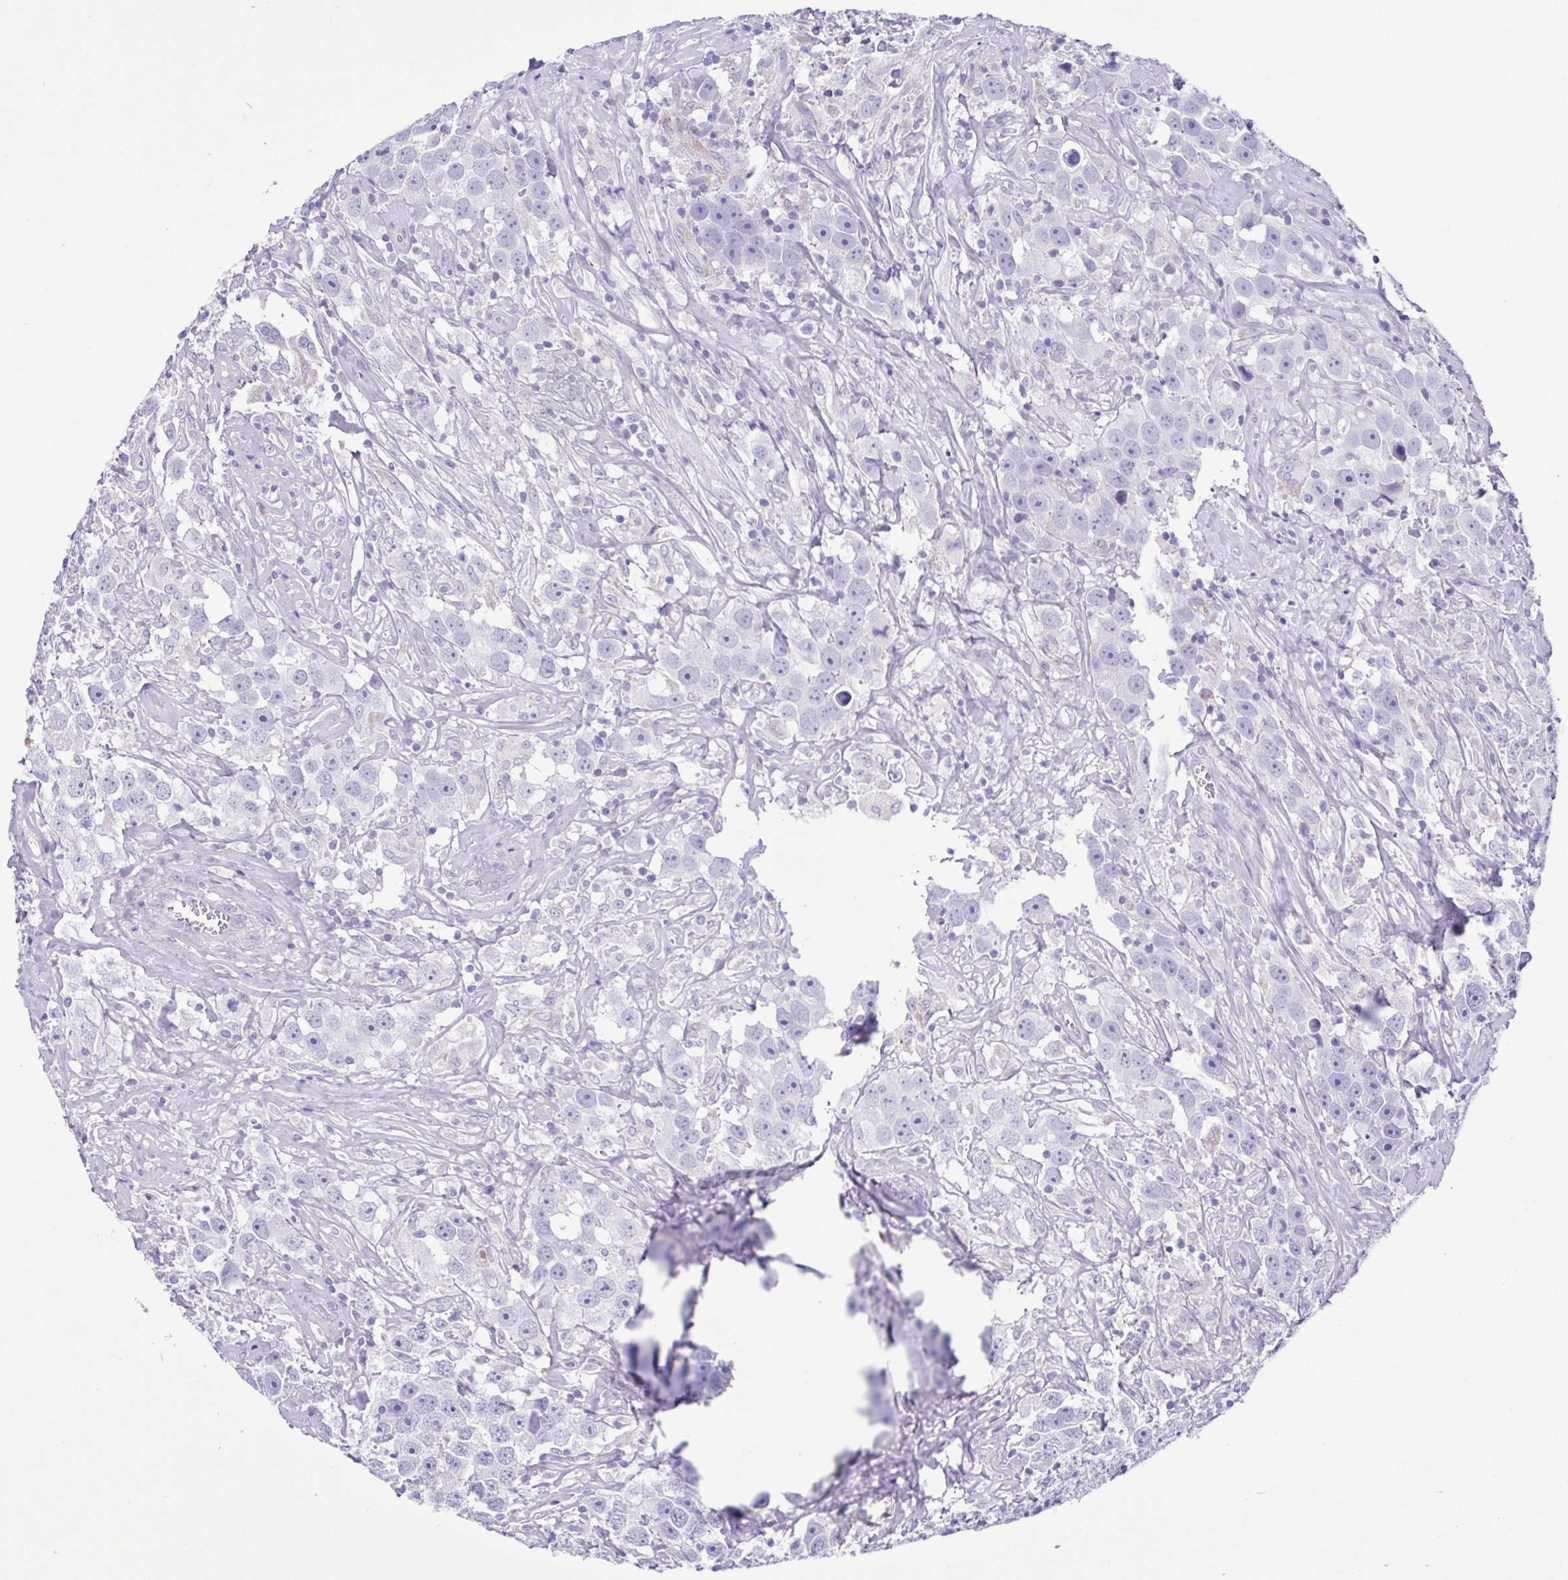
{"staining": {"intensity": "negative", "quantity": "none", "location": "none"}, "tissue": "testis cancer", "cell_type": "Tumor cells", "image_type": "cancer", "snomed": [{"axis": "morphology", "description": "Seminoma, NOS"}, {"axis": "topography", "description": "Testis"}], "caption": "Immunohistochemistry (IHC) of testis cancer demonstrates no staining in tumor cells. (DAB (3,3'-diaminobenzidine) IHC with hematoxylin counter stain).", "gene": "ACTRT3", "patient": {"sex": "male", "age": 49}}